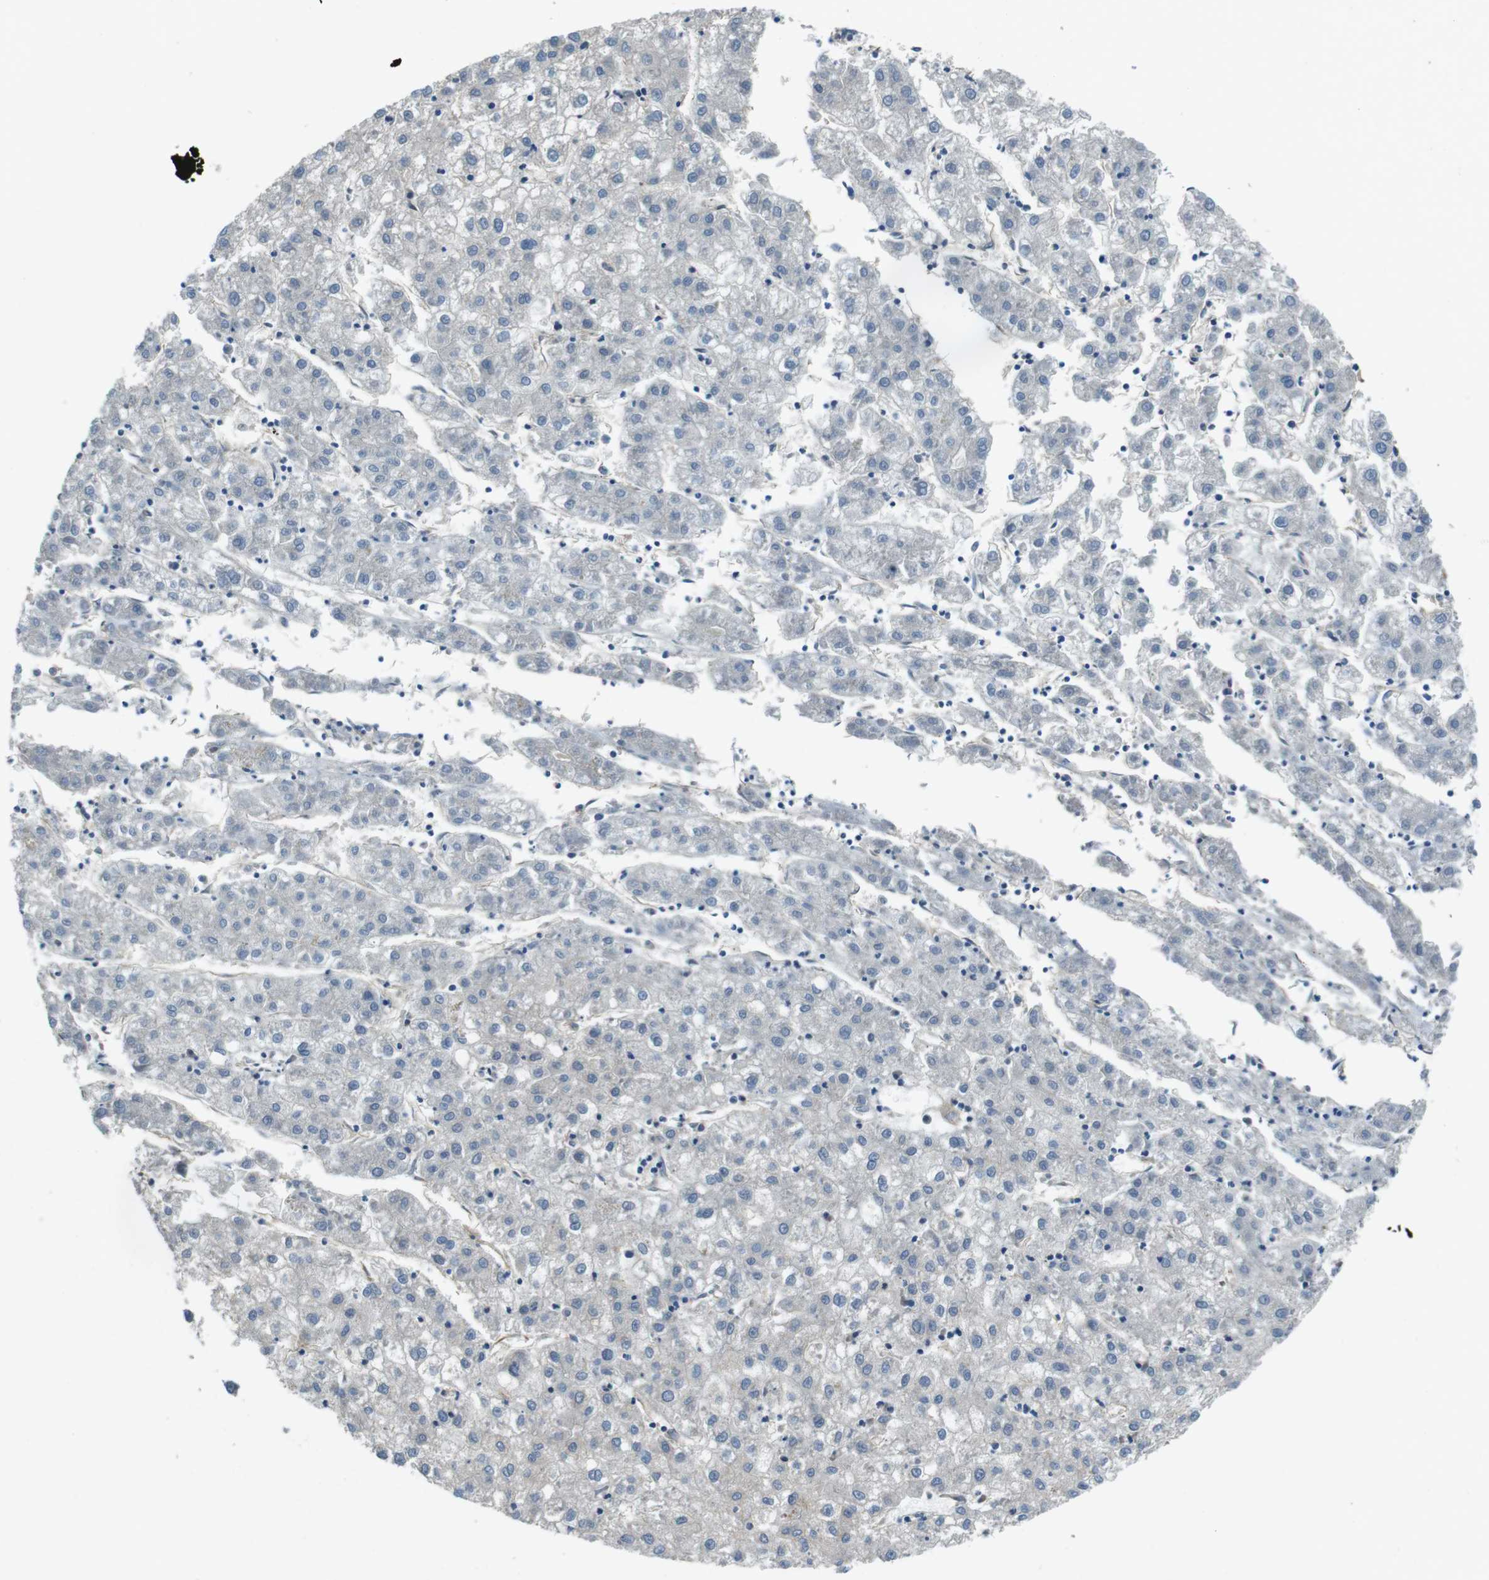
{"staining": {"intensity": "negative", "quantity": "none", "location": "none"}, "tissue": "liver cancer", "cell_type": "Tumor cells", "image_type": "cancer", "snomed": [{"axis": "morphology", "description": "Carcinoma, Hepatocellular, NOS"}, {"axis": "topography", "description": "Liver"}], "caption": "Histopathology image shows no significant protein staining in tumor cells of liver cancer (hepatocellular carcinoma).", "gene": "PALD1", "patient": {"sex": "male", "age": 72}}